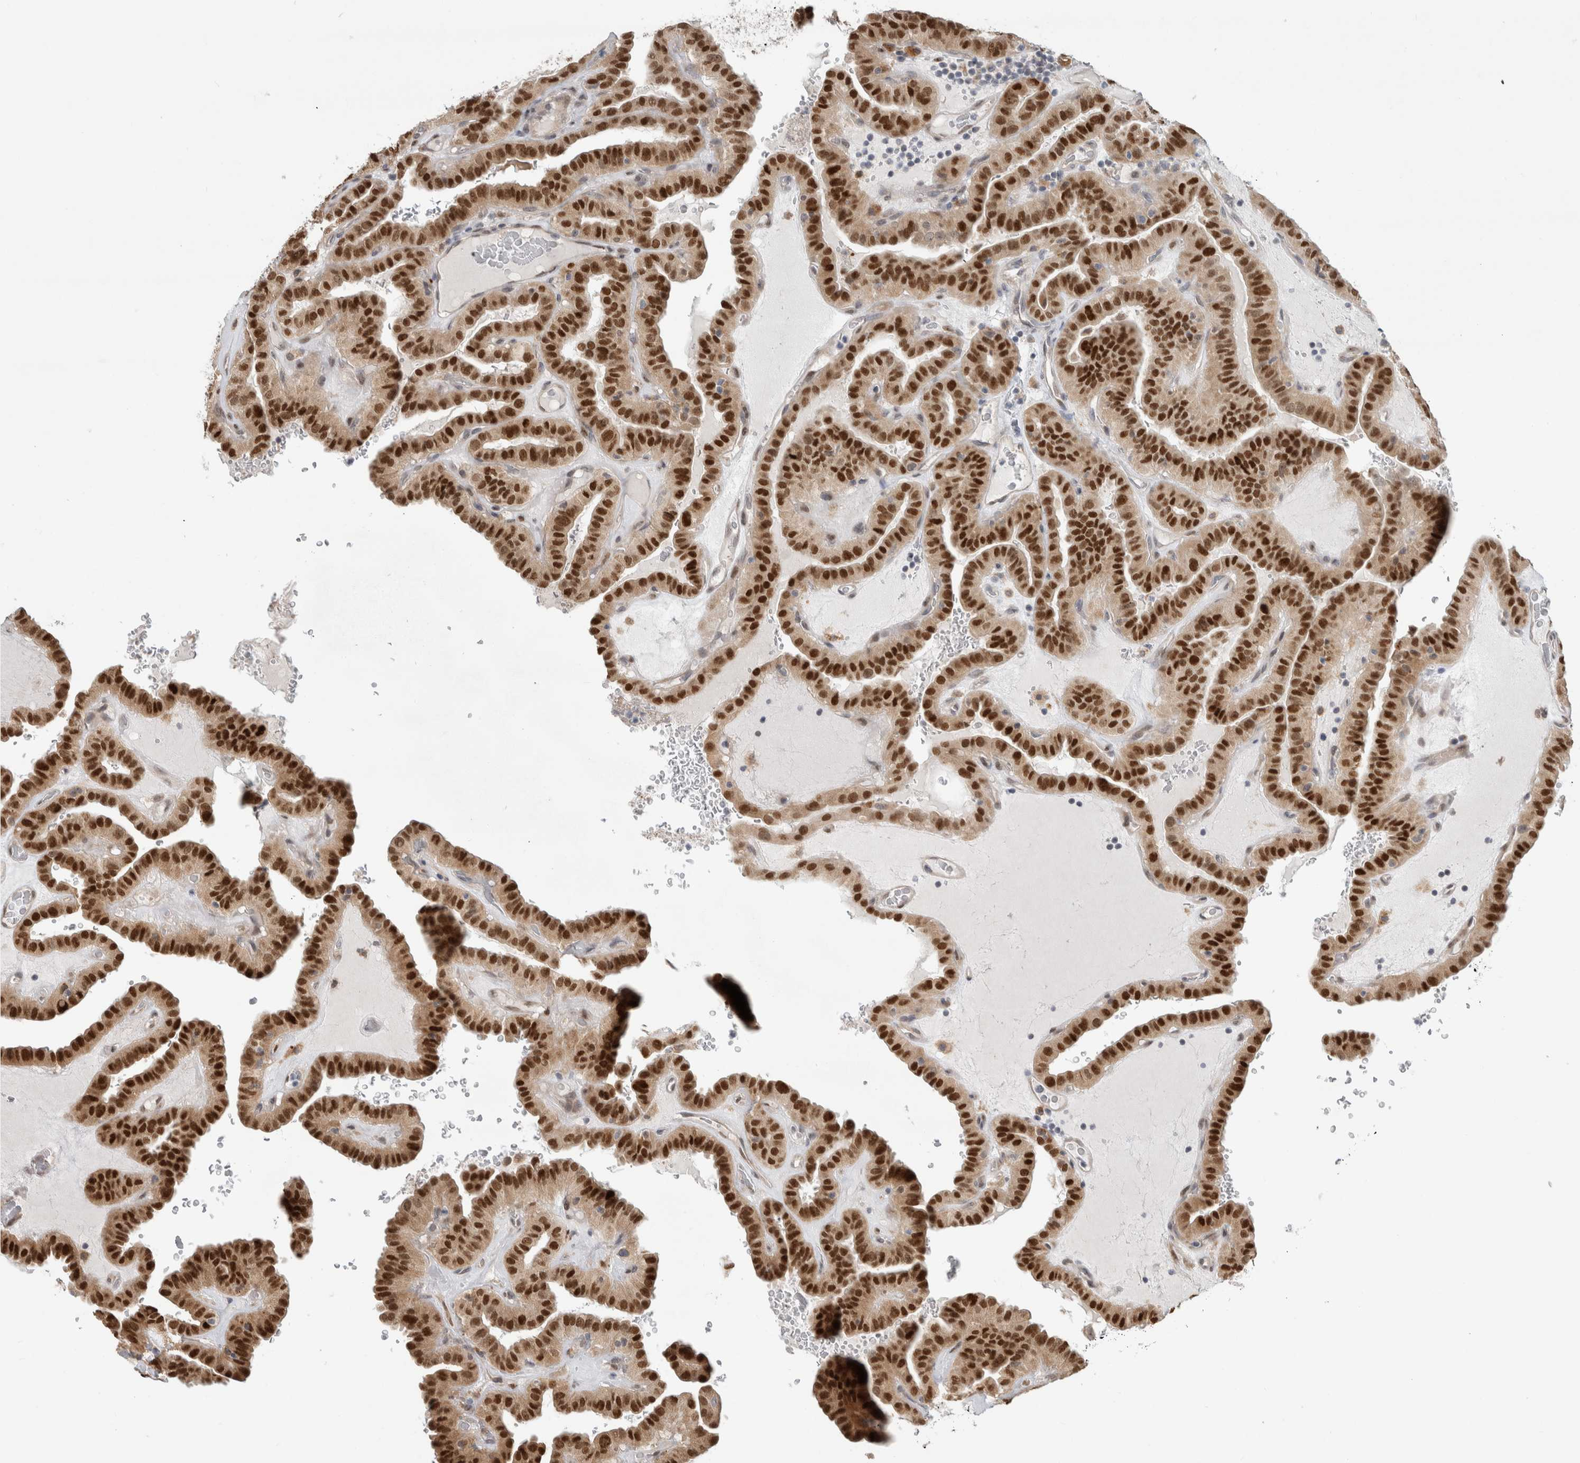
{"staining": {"intensity": "strong", "quantity": ">75%", "location": "cytoplasmic/membranous,nuclear"}, "tissue": "thyroid cancer", "cell_type": "Tumor cells", "image_type": "cancer", "snomed": [{"axis": "morphology", "description": "Papillary adenocarcinoma, NOS"}, {"axis": "topography", "description": "Thyroid gland"}], "caption": "Brown immunohistochemical staining in thyroid cancer (papillary adenocarcinoma) exhibits strong cytoplasmic/membranous and nuclear positivity in approximately >75% of tumor cells. (brown staining indicates protein expression, while blue staining denotes nuclei).", "gene": "NAB2", "patient": {"sex": "male", "age": 77}}